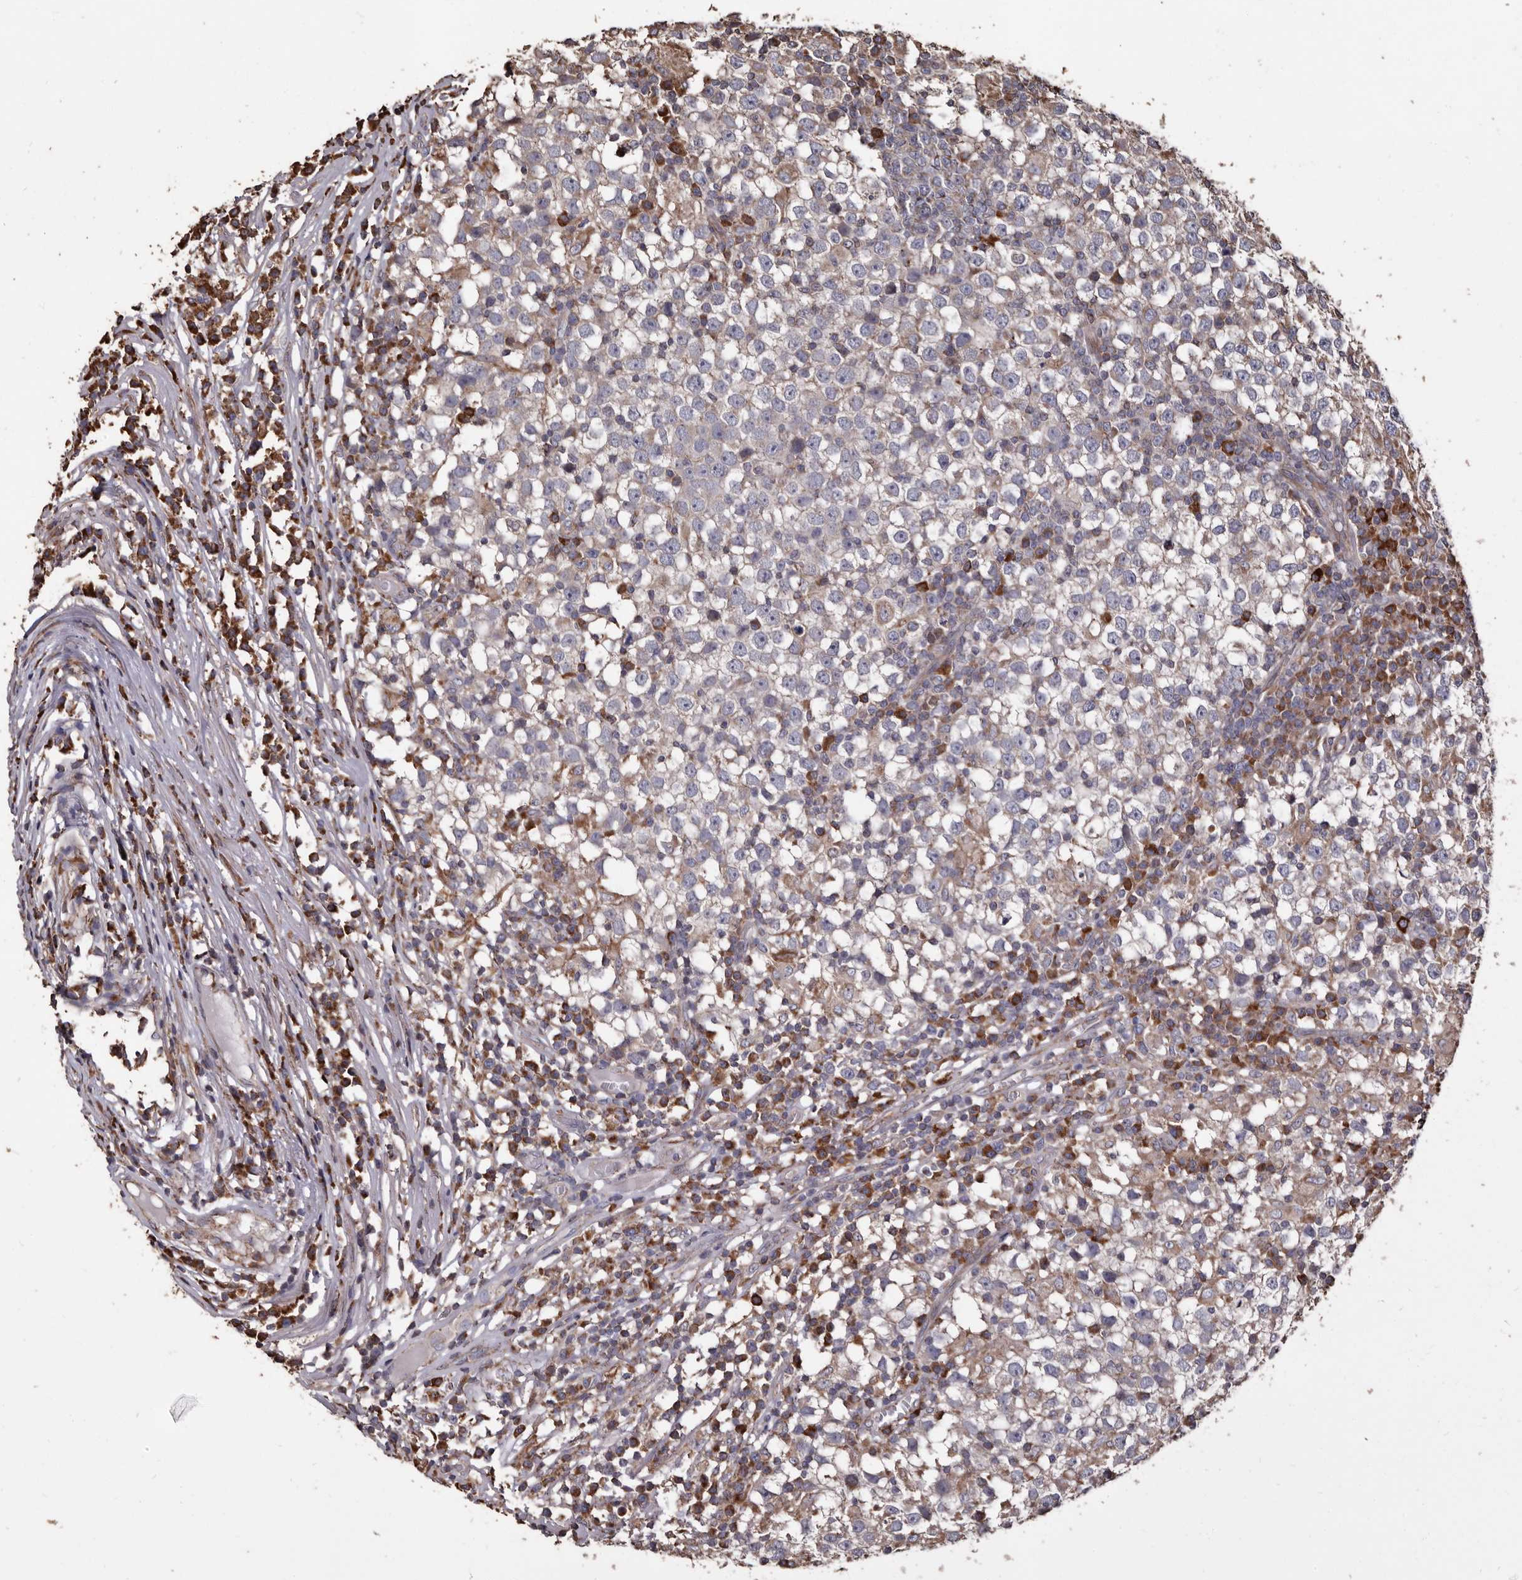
{"staining": {"intensity": "negative", "quantity": "none", "location": "none"}, "tissue": "testis cancer", "cell_type": "Tumor cells", "image_type": "cancer", "snomed": [{"axis": "morphology", "description": "Seminoma, NOS"}, {"axis": "topography", "description": "Testis"}], "caption": "This histopathology image is of testis seminoma stained with immunohistochemistry to label a protein in brown with the nuclei are counter-stained blue. There is no staining in tumor cells.", "gene": "OSGIN2", "patient": {"sex": "male", "age": 65}}